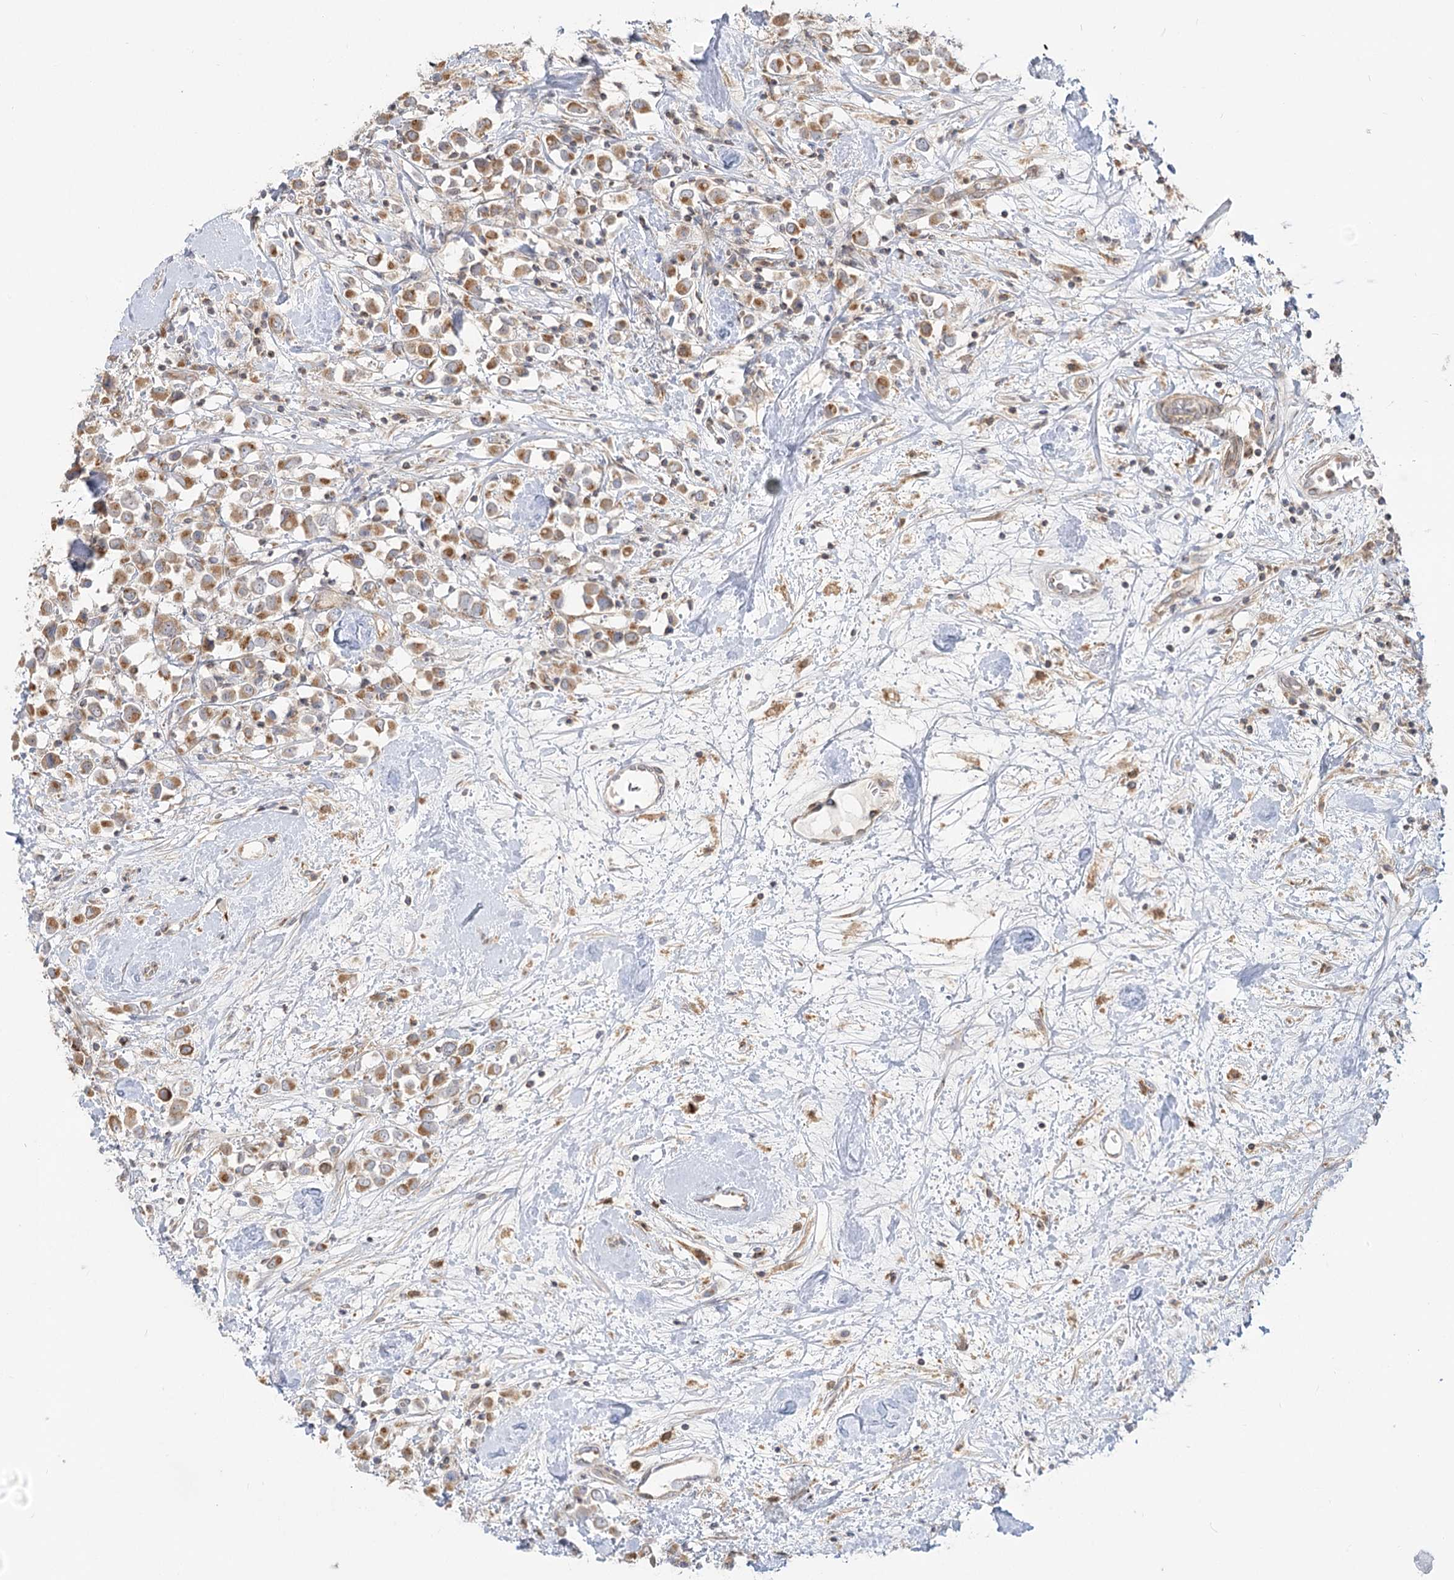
{"staining": {"intensity": "moderate", "quantity": ">75%", "location": "cytoplasmic/membranous"}, "tissue": "breast cancer", "cell_type": "Tumor cells", "image_type": "cancer", "snomed": [{"axis": "morphology", "description": "Duct carcinoma"}, {"axis": "topography", "description": "Breast"}], "caption": "Breast cancer (invasive ductal carcinoma) stained for a protein reveals moderate cytoplasmic/membranous positivity in tumor cells.", "gene": "MTMR3", "patient": {"sex": "female", "age": 61}}